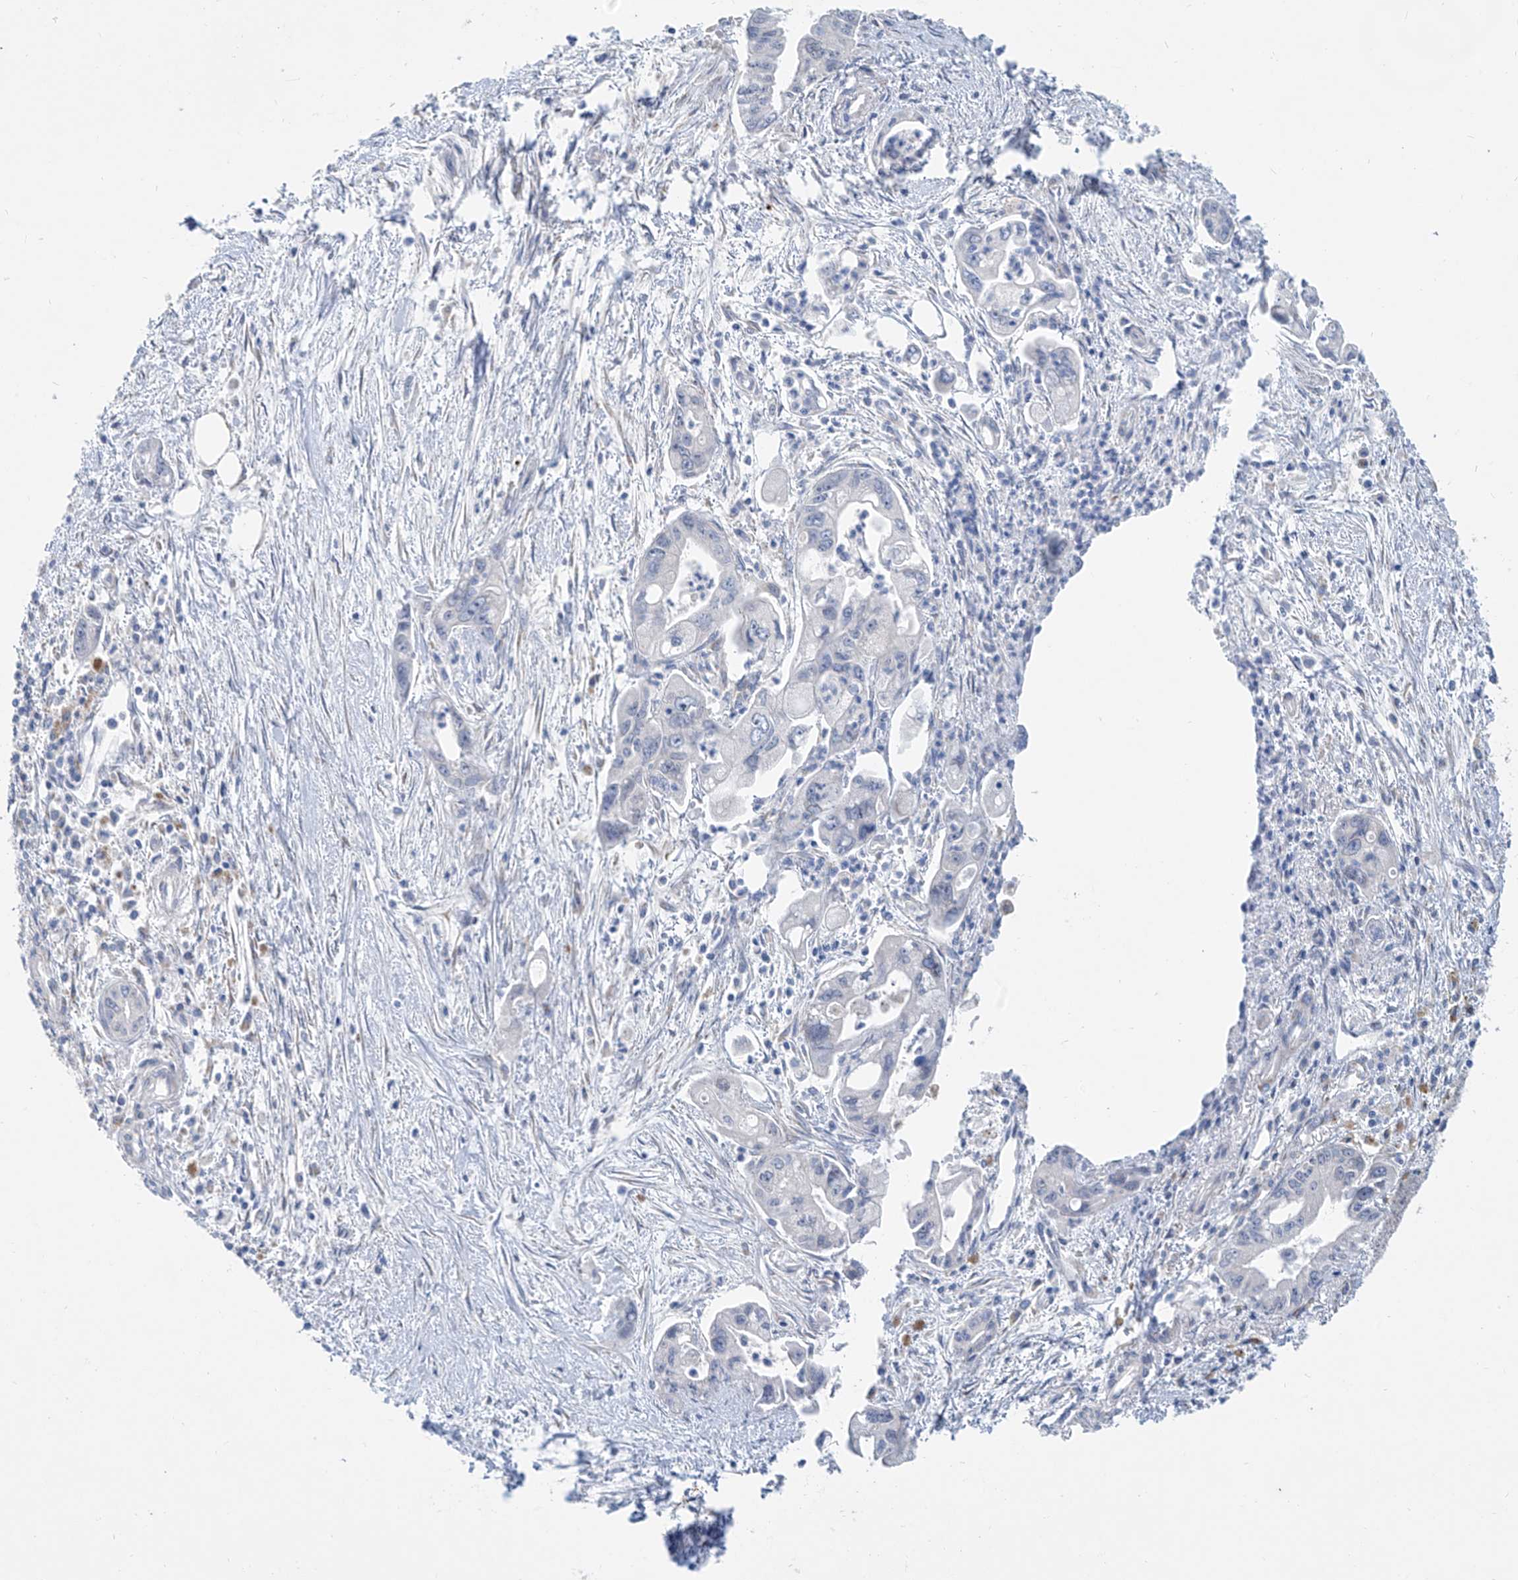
{"staining": {"intensity": "negative", "quantity": "none", "location": "none"}, "tissue": "pancreatic cancer", "cell_type": "Tumor cells", "image_type": "cancer", "snomed": [{"axis": "morphology", "description": "Adenocarcinoma, NOS"}, {"axis": "topography", "description": "Pancreas"}], "caption": "IHC image of human adenocarcinoma (pancreatic) stained for a protein (brown), which exhibits no positivity in tumor cells.", "gene": "KRTAP25-1", "patient": {"sex": "male", "age": 70}}